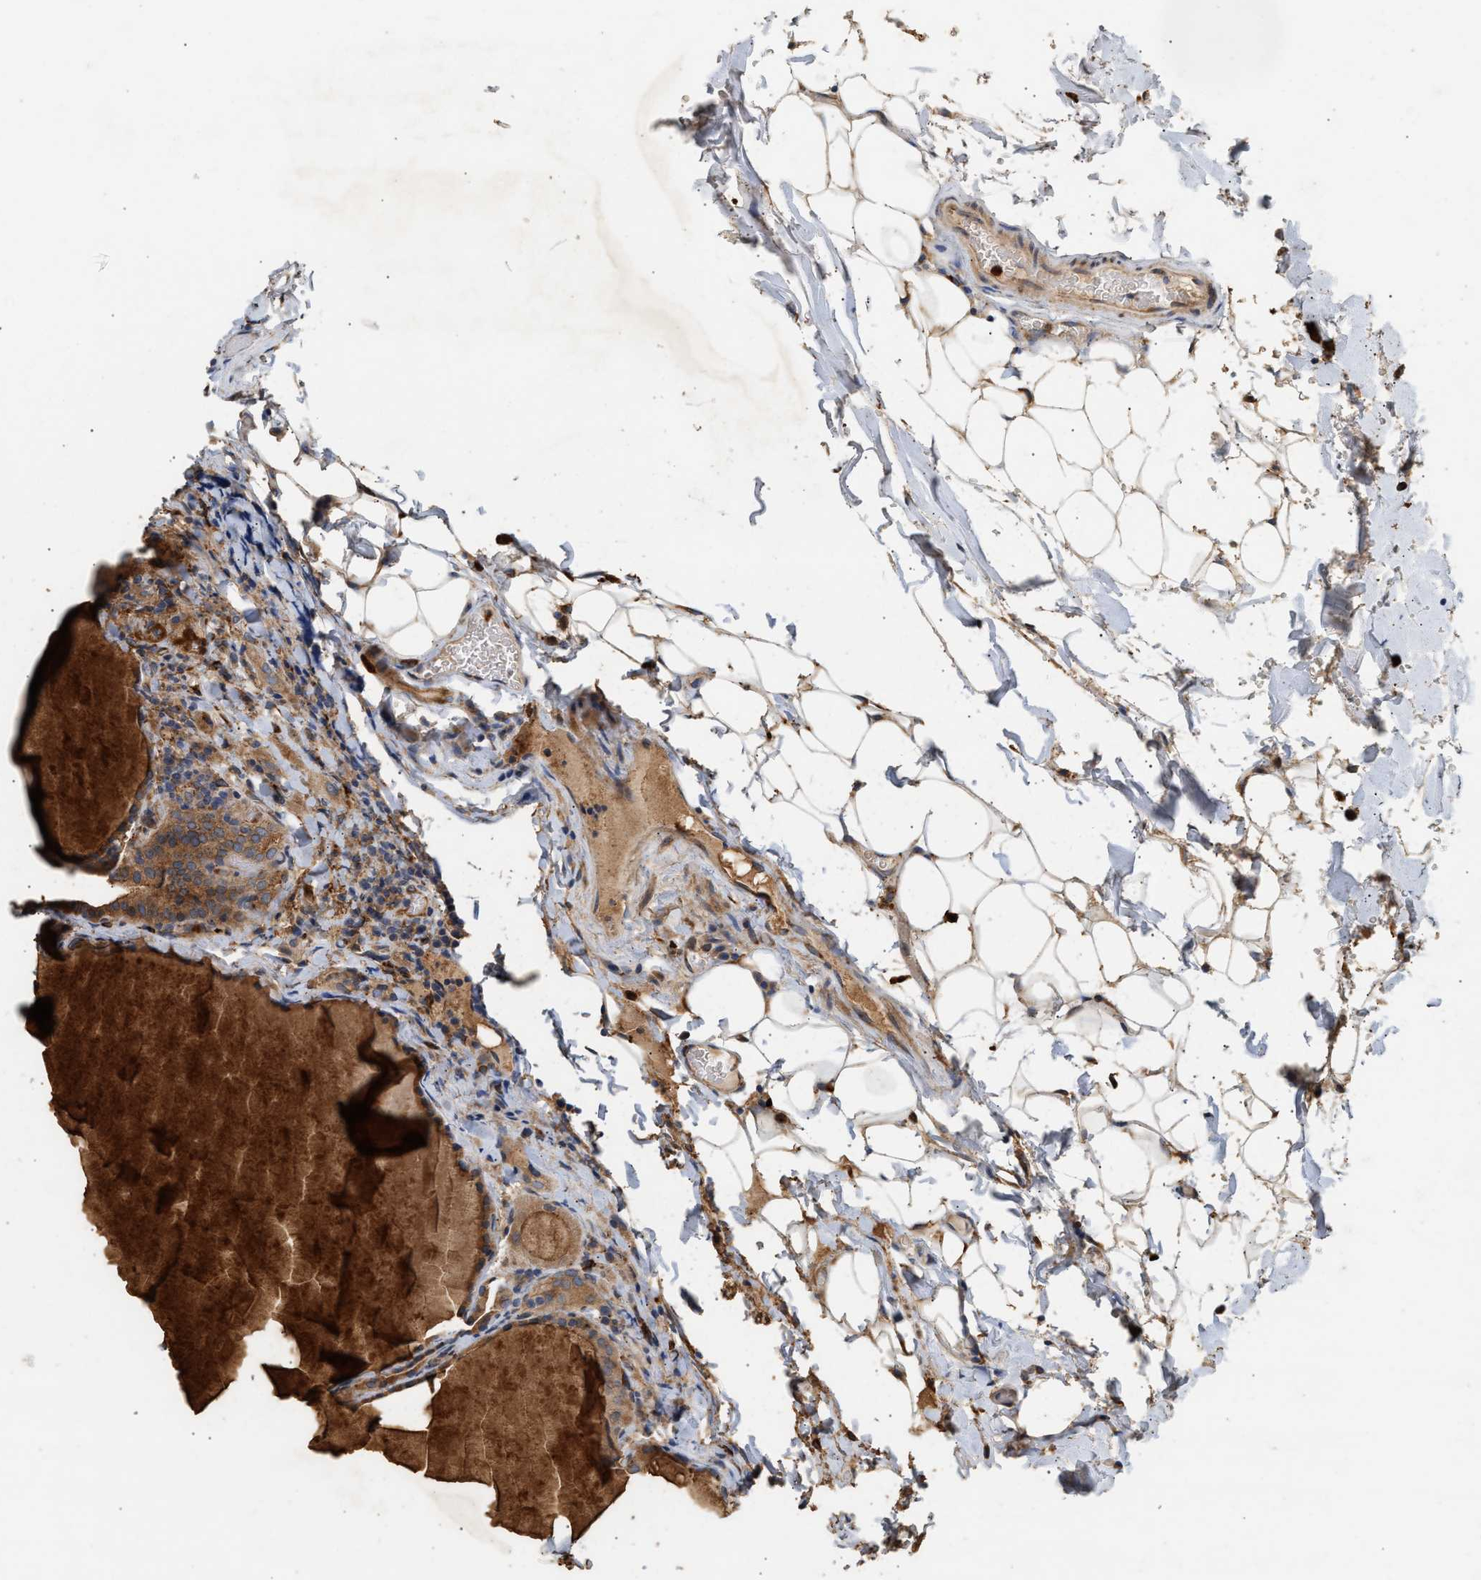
{"staining": {"intensity": "moderate", "quantity": ">75%", "location": "cytoplasmic/membranous"}, "tissue": "thyroid cancer", "cell_type": "Tumor cells", "image_type": "cancer", "snomed": [{"axis": "morphology", "description": "Papillary adenocarcinoma, NOS"}, {"axis": "topography", "description": "Thyroid gland"}], "caption": "Thyroid cancer tissue displays moderate cytoplasmic/membranous expression in approximately >75% of tumor cells", "gene": "PLCD1", "patient": {"sex": "female", "age": 42}}